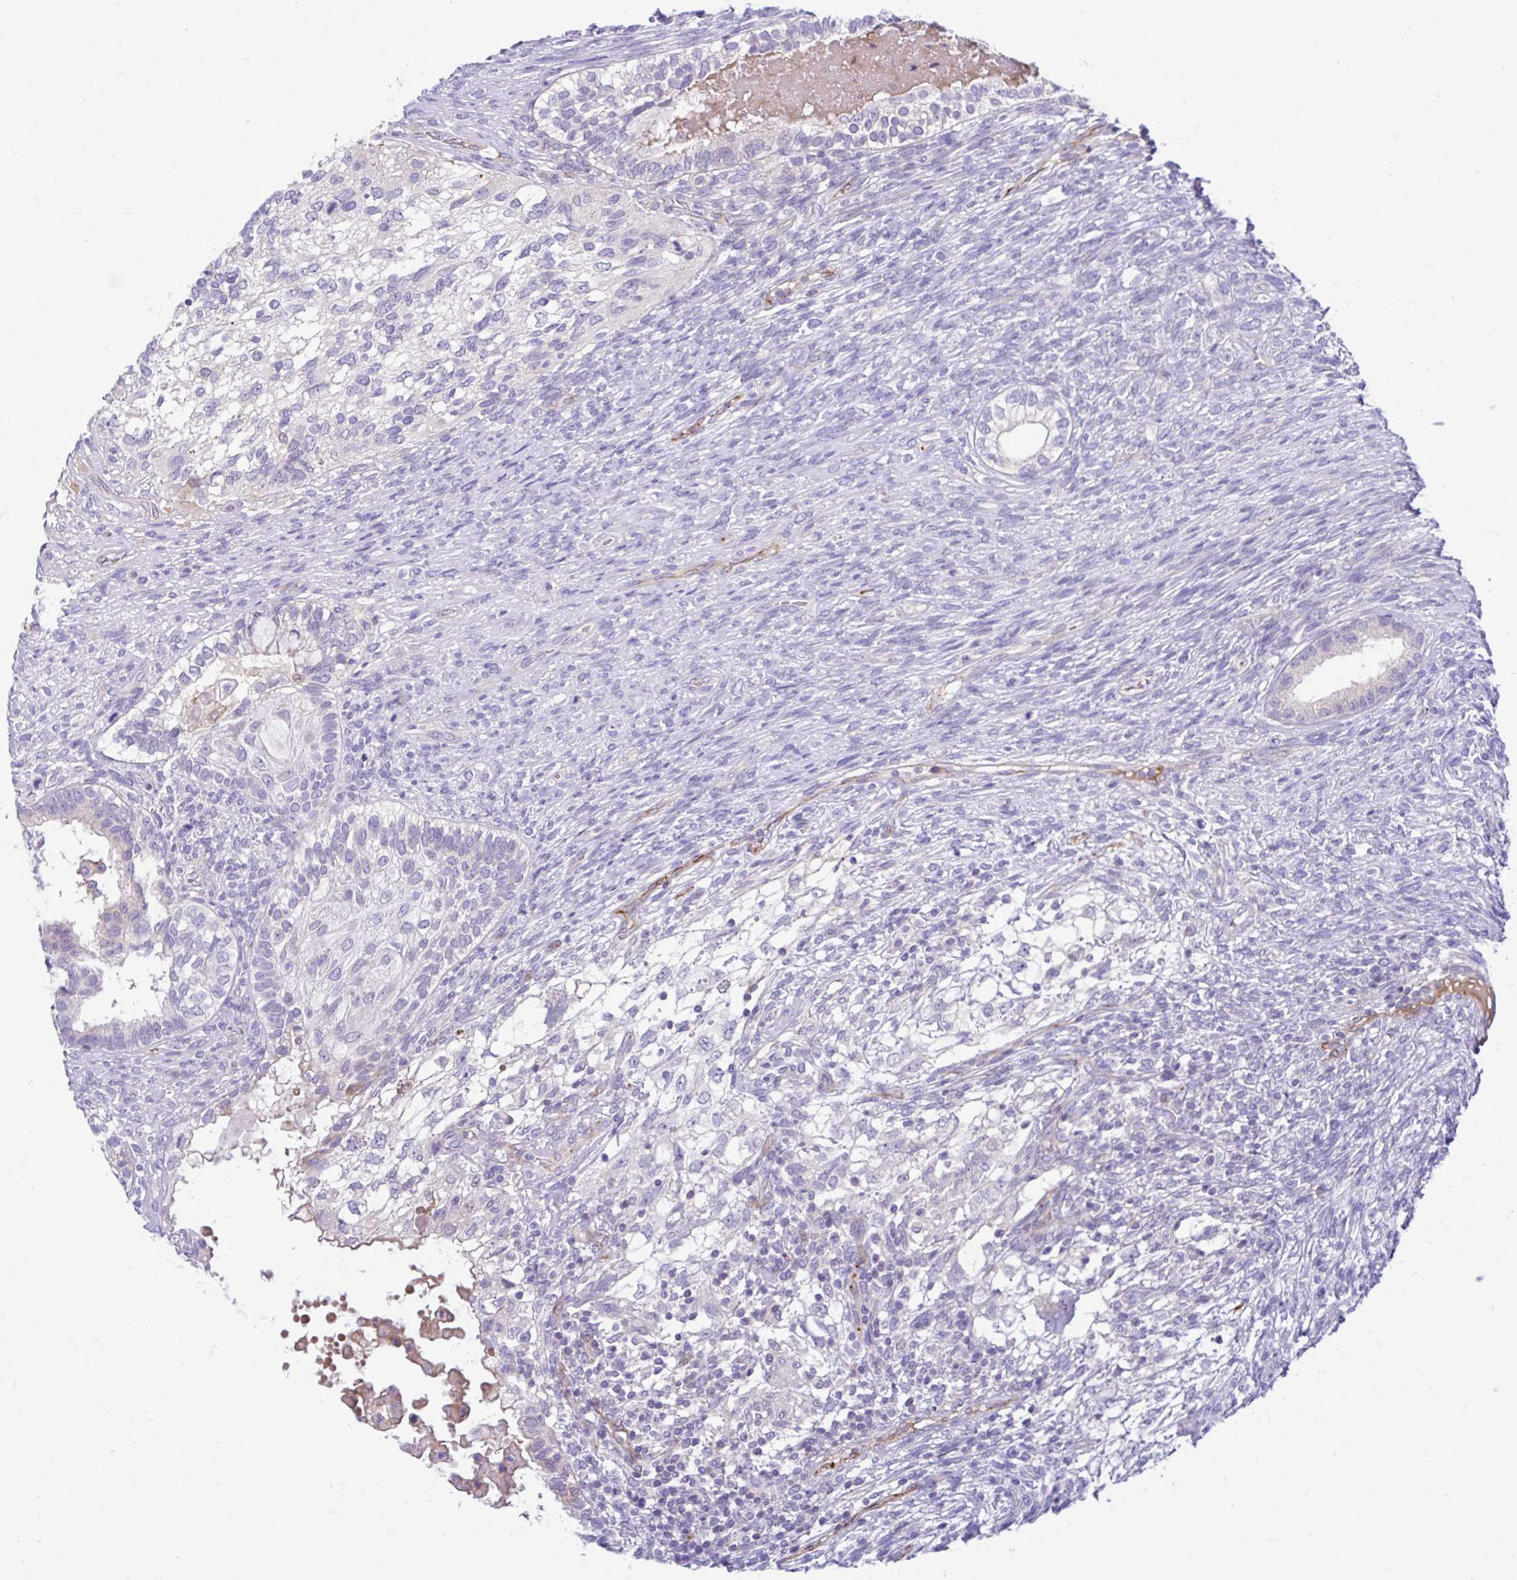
{"staining": {"intensity": "negative", "quantity": "none", "location": "none"}, "tissue": "testis cancer", "cell_type": "Tumor cells", "image_type": "cancer", "snomed": [{"axis": "morphology", "description": "Seminoma, NOS"}, {"axis": "morphology", "description": "Carcinoma, Embryonal, NOS"}, {"axis": "topography", "description": "Testis"}], "caption": "Image shows no protein expression in tumor cells of testis cancer (embryonal carcinoma) tissue.", "gene": "ESPNL", "patient": {"sex": "male", "age": 41}}